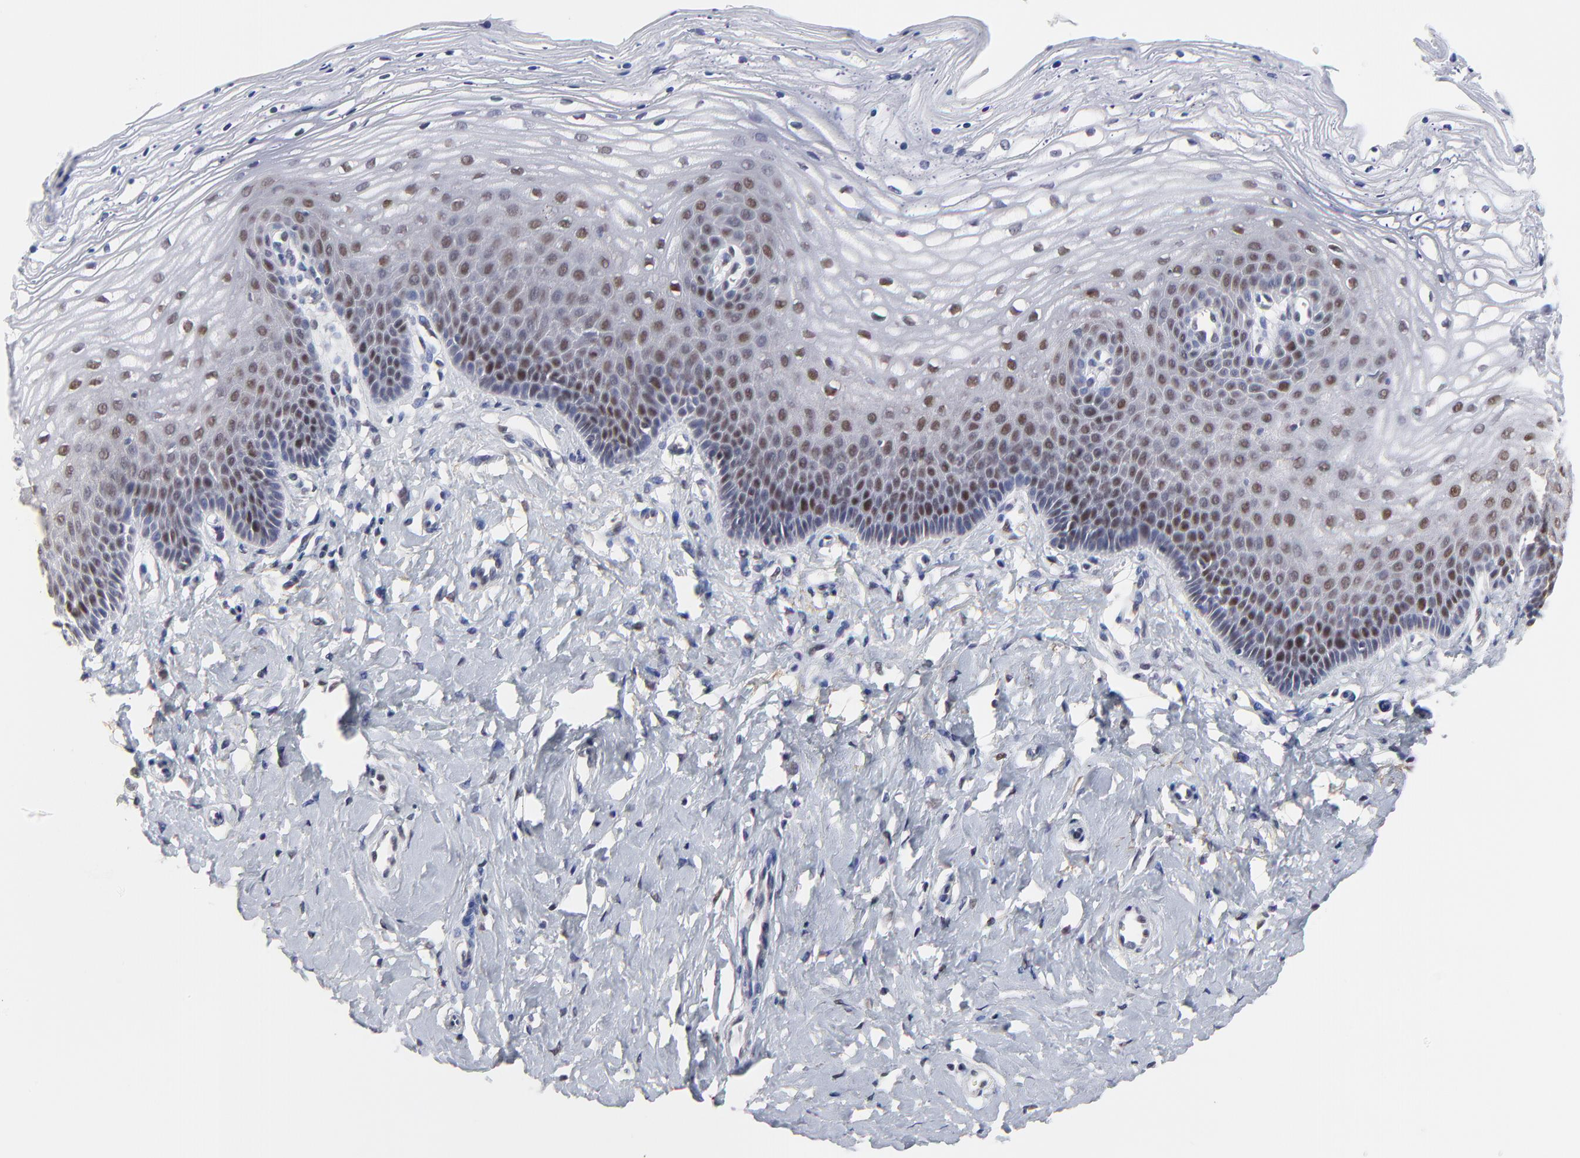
{"staining": {"intensity": "moderate", "quantity": "25%-75%", "location": "nuclear"}, "tissue": "vagina", "cell_type": "Squamous epithelial cells", "image_type": "normal", "snomed": [{"axis": "morphology", "description": "Normal tissue, NOS"}, {"axis": "topography", "description": "Vagina"}], "caption": "This image reveals IHC staining of normal vagina, with medium moderate nuclear expression in approximately 25%-75% of squamous epithelial cells.", "gene": "OGFOD1", "patient": {"sex": "female", "age": 68}}